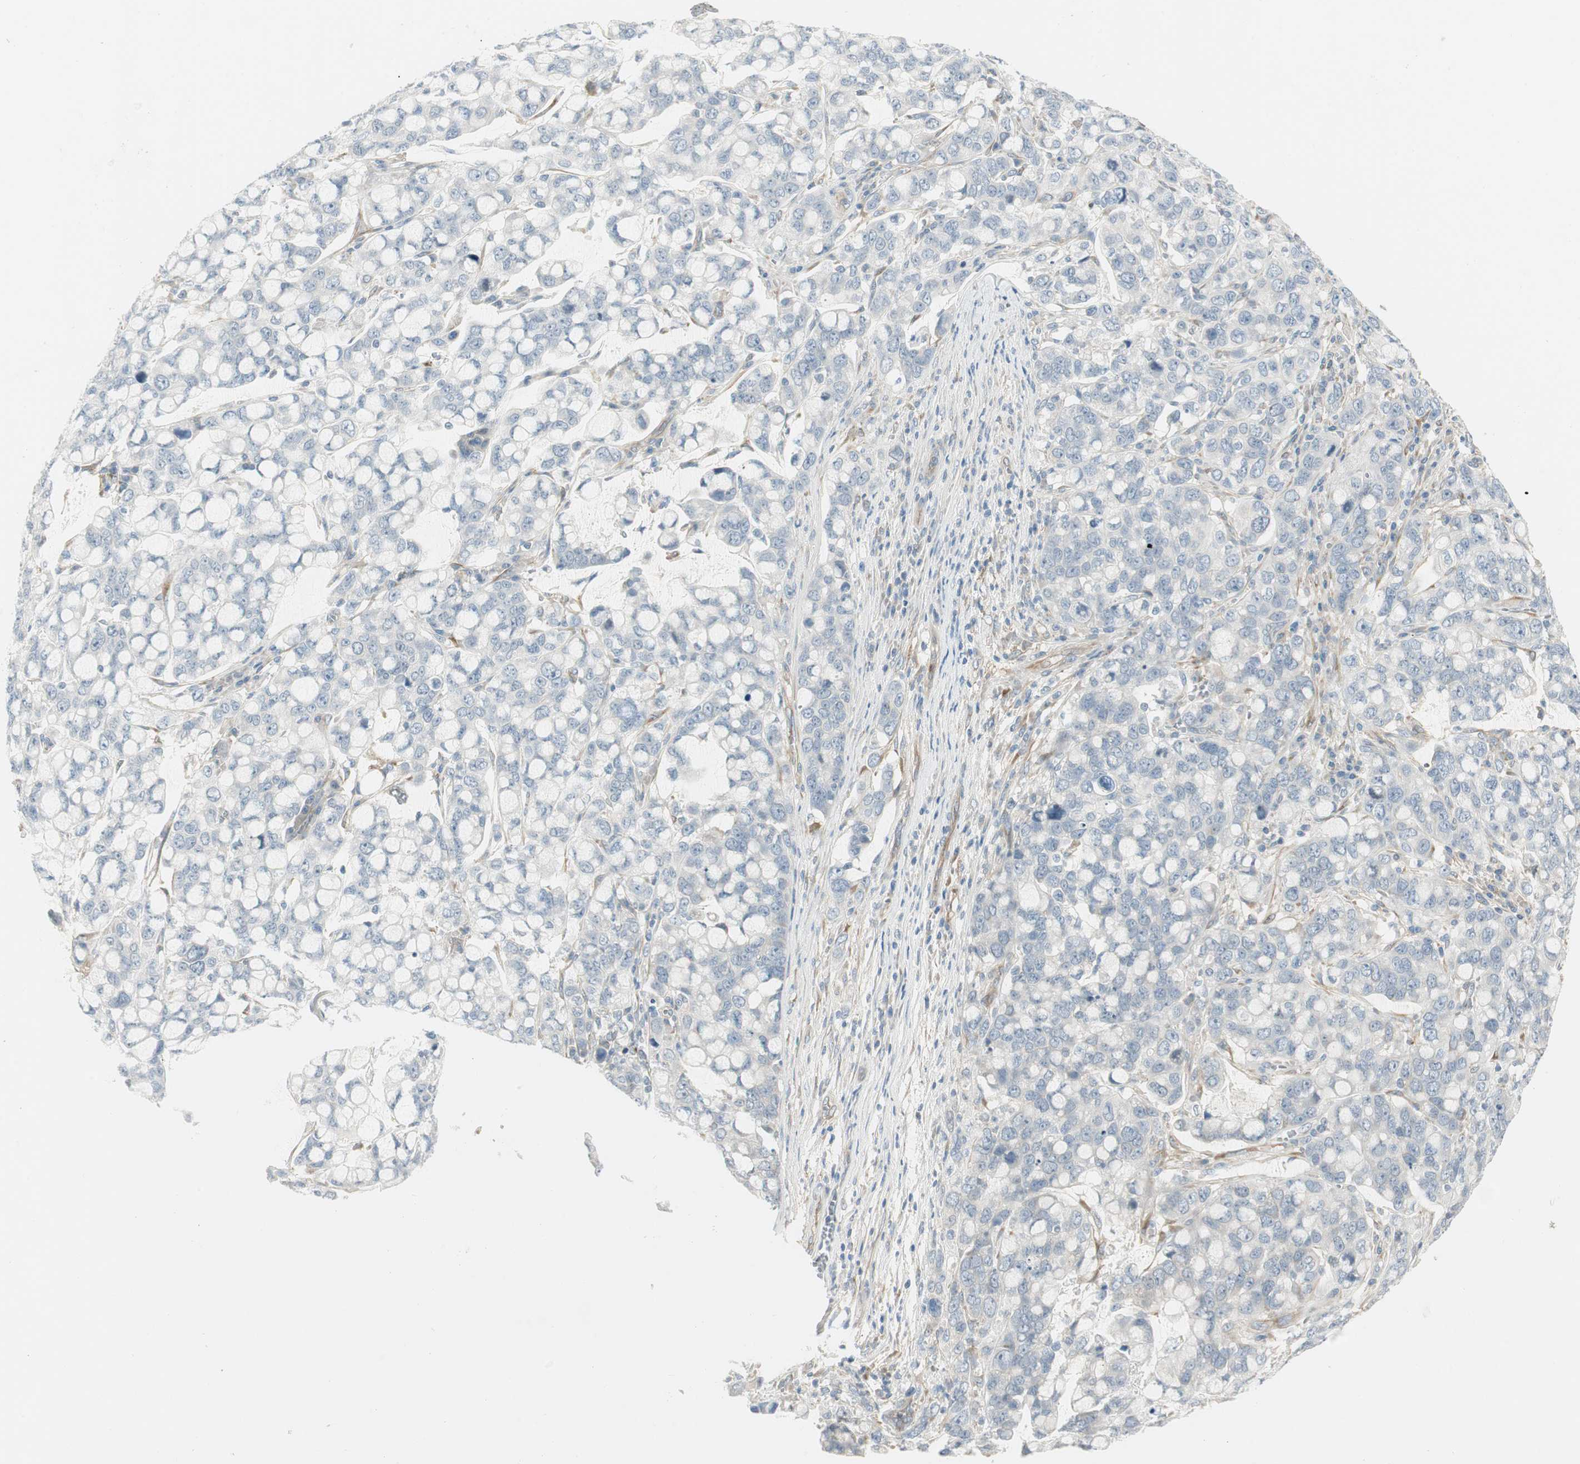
{"staining": {"intensity": "negative", "quantity": "none", "location": "none"}, "tissue": "stomach cancer", "cell_type": "Tumor cells", "image_type": "cancer", "snomed": [{"axis": "morphology", "description": "Adenocarcinoma, NOS"}, {"axis": "topography", "description": "Stomach, lower"}], "caption": "Tumor cells show no significant protein staining in stomach cancer (adenocarcinoma).", "gene": "STON1-GTF2A1L", "patient": {"sex": "male", "age": 84}}